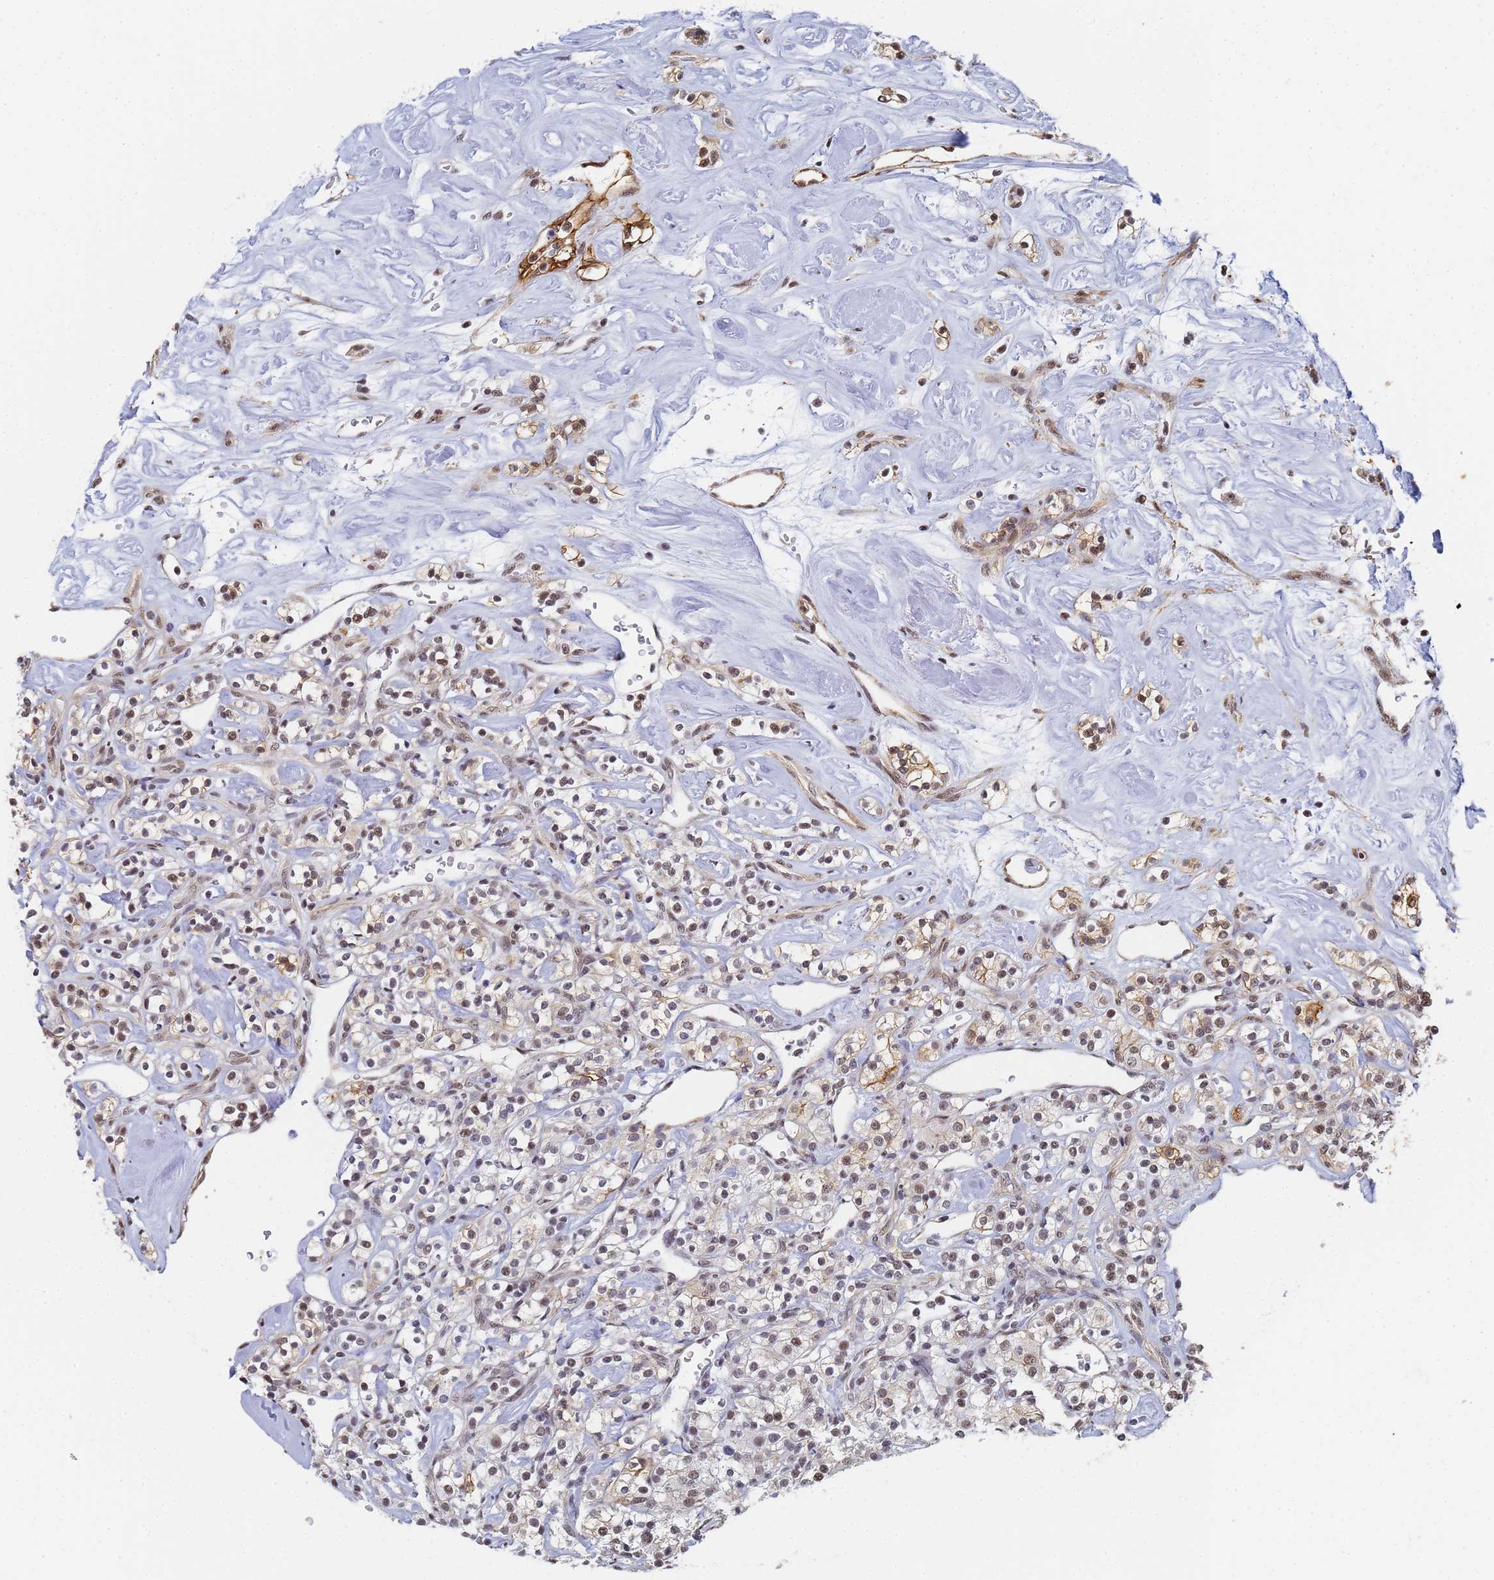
{"staining": {"intensity": "weak", "quantity": ">75%", "location": "cytoplasmic/membranous,nuclear"}, "tissue": "renal cancer", "cell_type": "Tumor cells", "image_type": "cancer", "snomed": [{"axis": "morphology", "description": "Adenocarcinoma, NOS"}, {"axis": "topography", "description": "Kidney"}], "caption": "Protein analysis of adenocarcinoma (renal) tissue exhibits weak cytoplasmic/membranous and nuclear positivity in about >75% of tumor cells.", "gene": "PRRT4", "patient": {"sex": "male", "age": 77}}